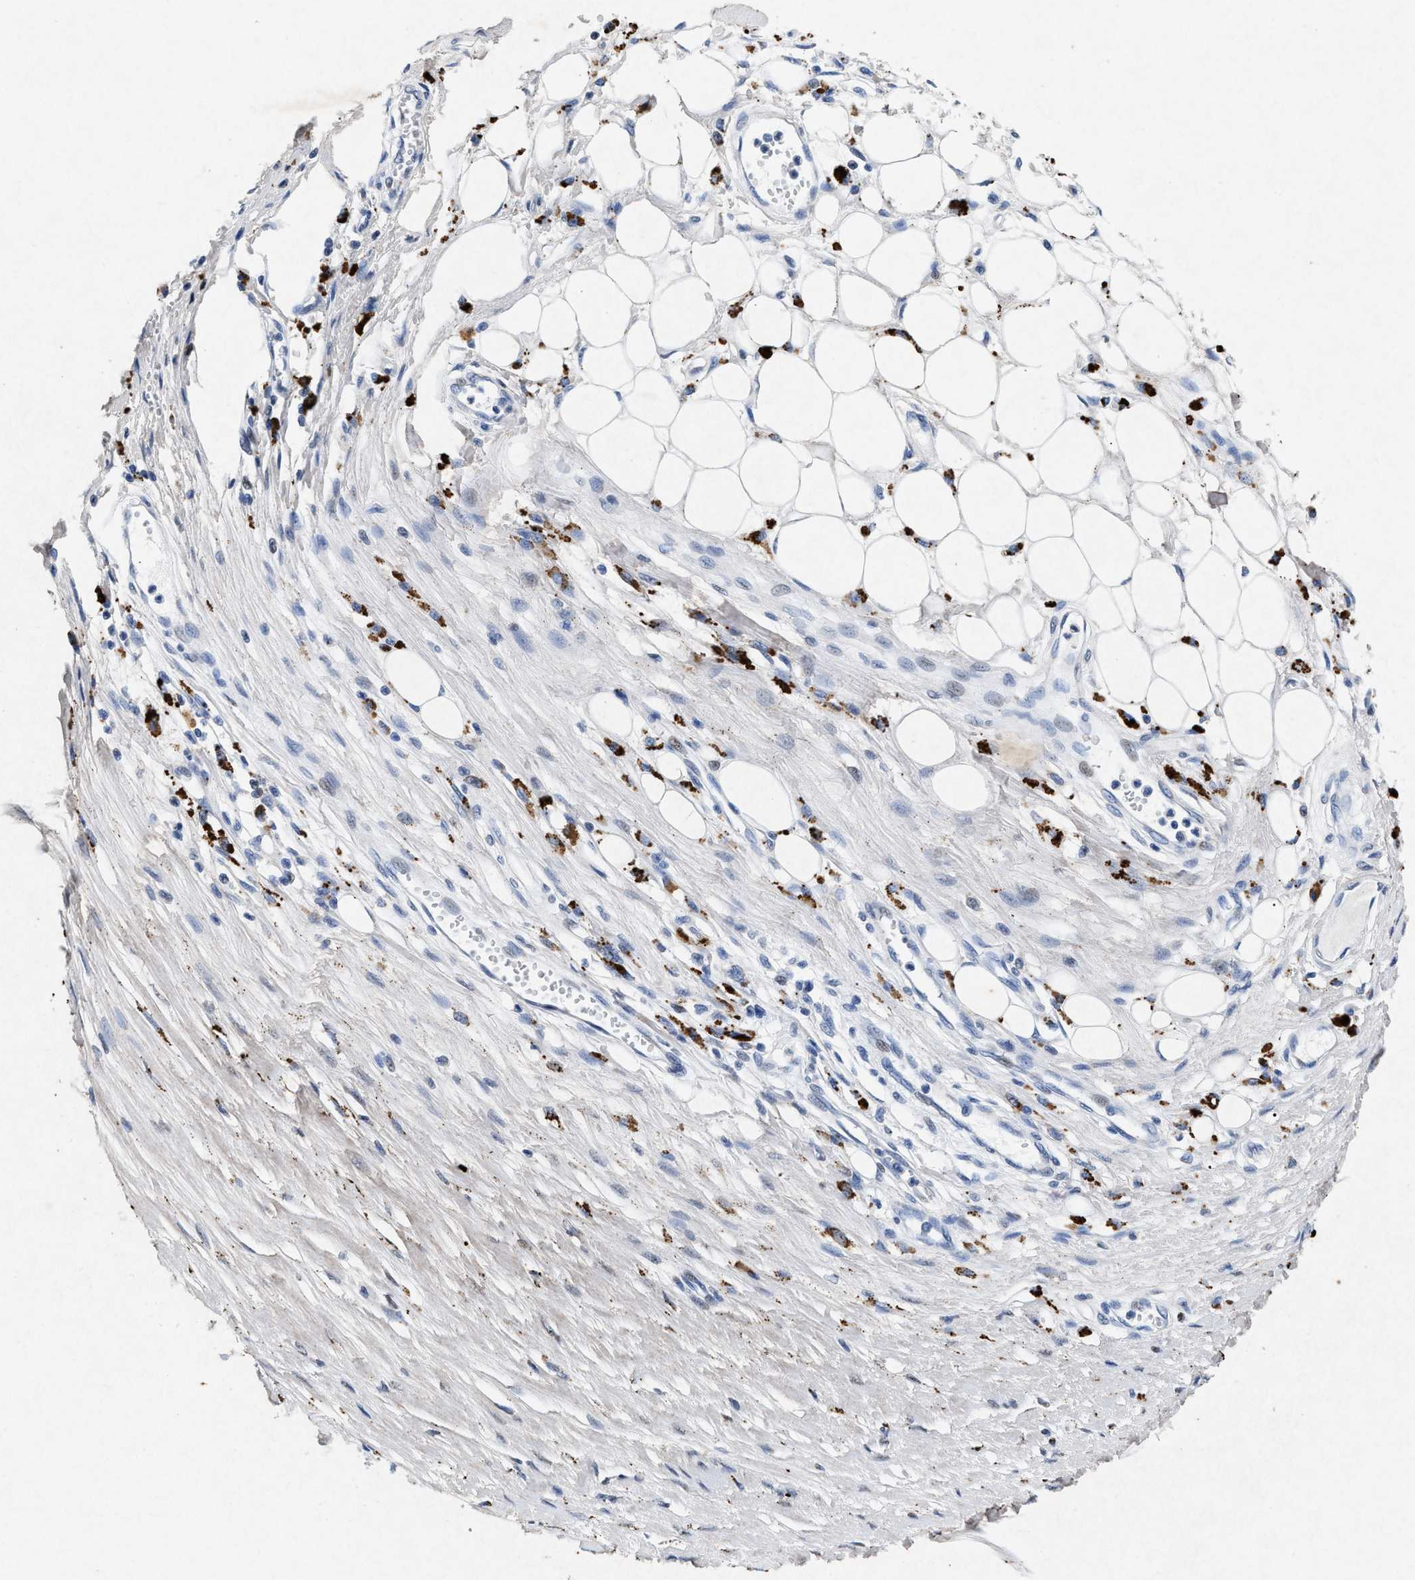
{"staining": {"intensity": "negative", "quantity": "none", "location": "none"}, "tissue": "melanoma", "cell_type": "Tumor cells", "image_type": "cancer", "snomed": [{"axis": "morphology", "description": "Malignant melanoma, Metastatic site"}, {"axis": "topography", "description": "Lymph node"}], "caption": "High power microscopy photomicrograph of an IHC image of malignant melanoma (metastatic site), revealing no significant positivity in tumor cells.", "gene": "MAP6", "patient": {"sex": "male", "age": 59}}